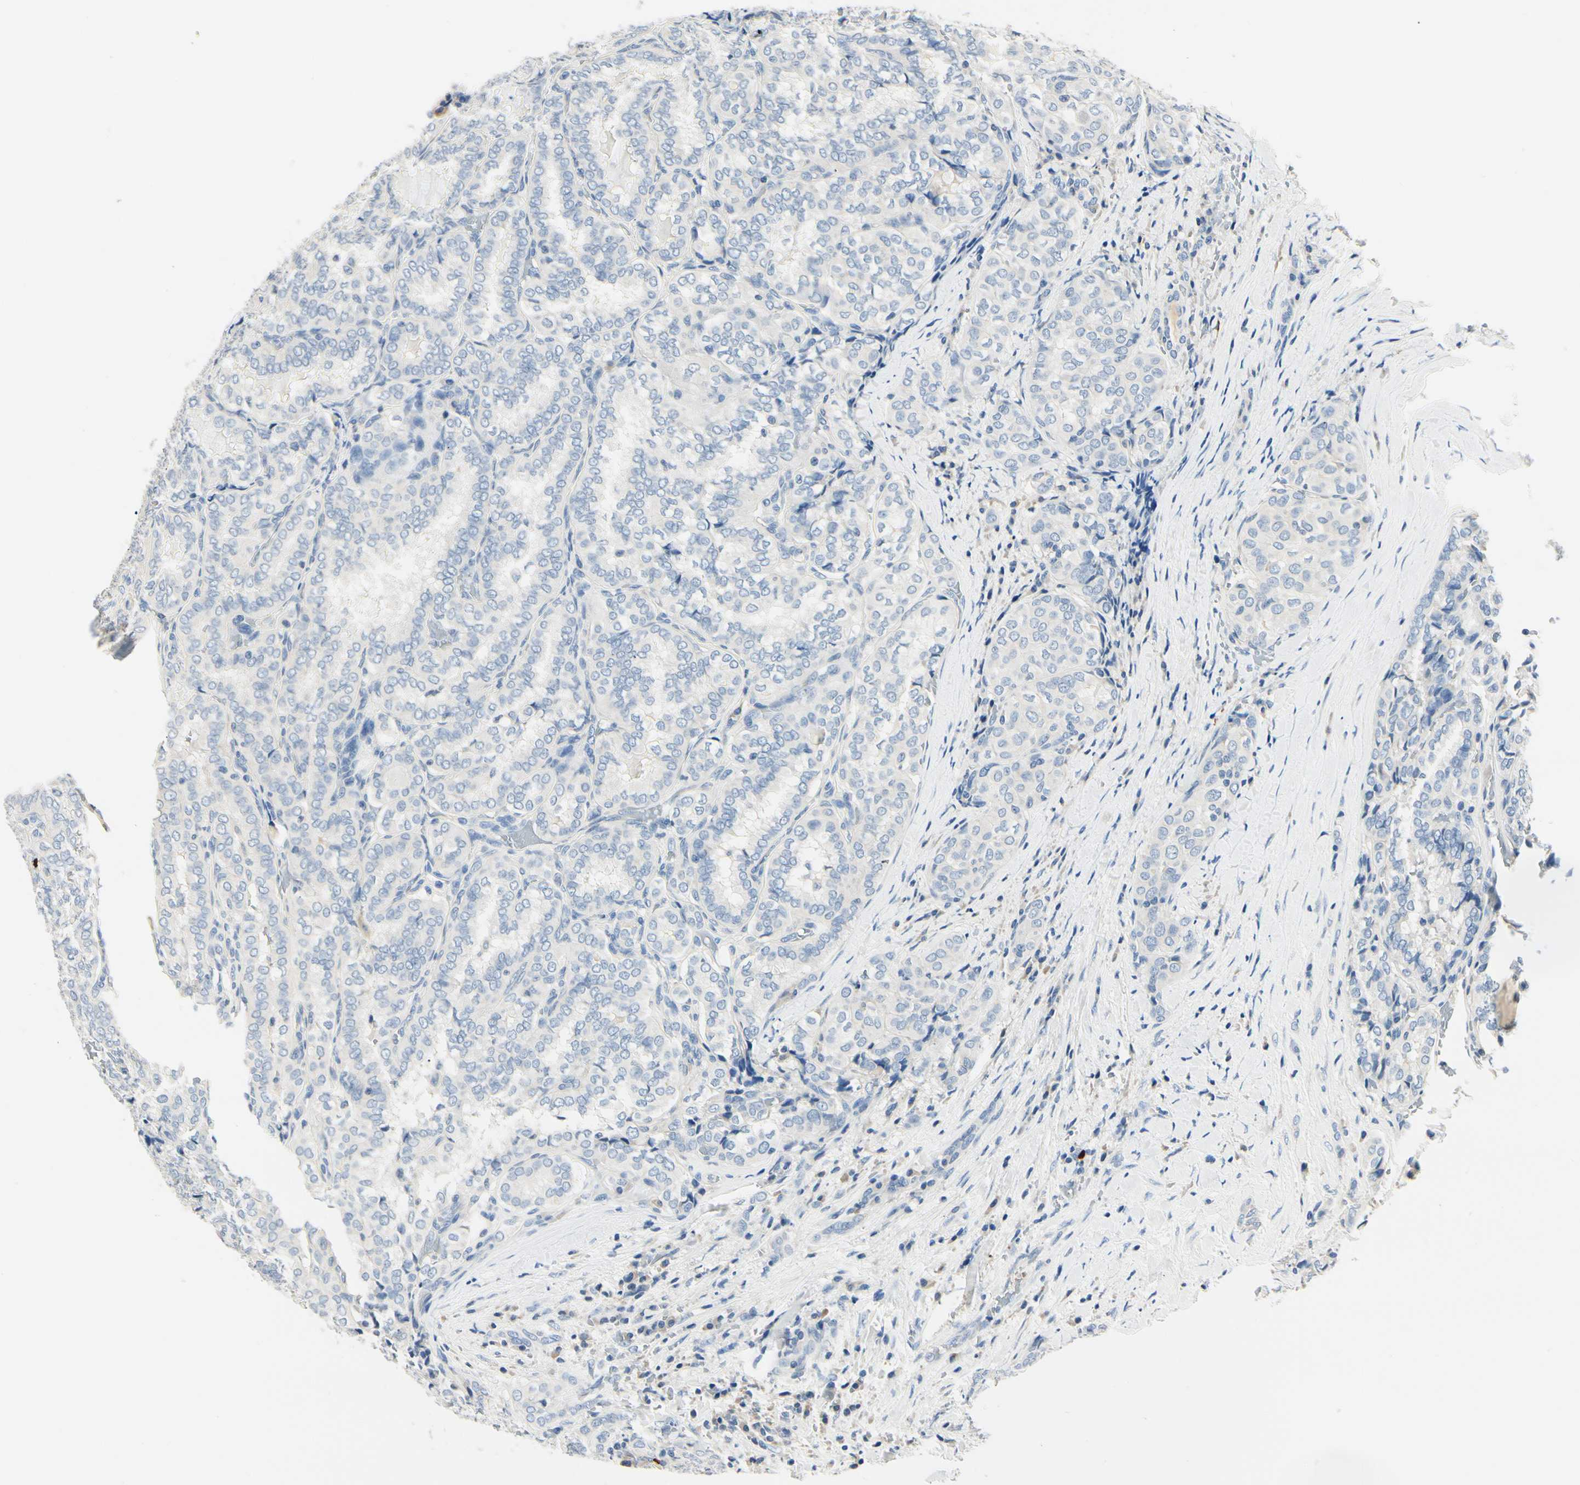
{"staining": {"intensity": "negative", "quantity": "none", "location": "none"}, "tissue": "thyroid cancer", "cell_type": "Tumor cells", "image_type": "cancer", "snomed": [{"axis": "morphology", "description": "Normal tissue, NOS"}, {"axis": "morphology", "description": "Papillary adenocarcinoma, NOS"}, {"axis": "topography", "description": "Thyroid gland"}], "caption": "This is an IHC image of human papillary adenocarcinoma (thyroid). There is no expression in tumor cells.", "gene": "TGFBR3", "patient": {"sex": "female", "age": 30}}